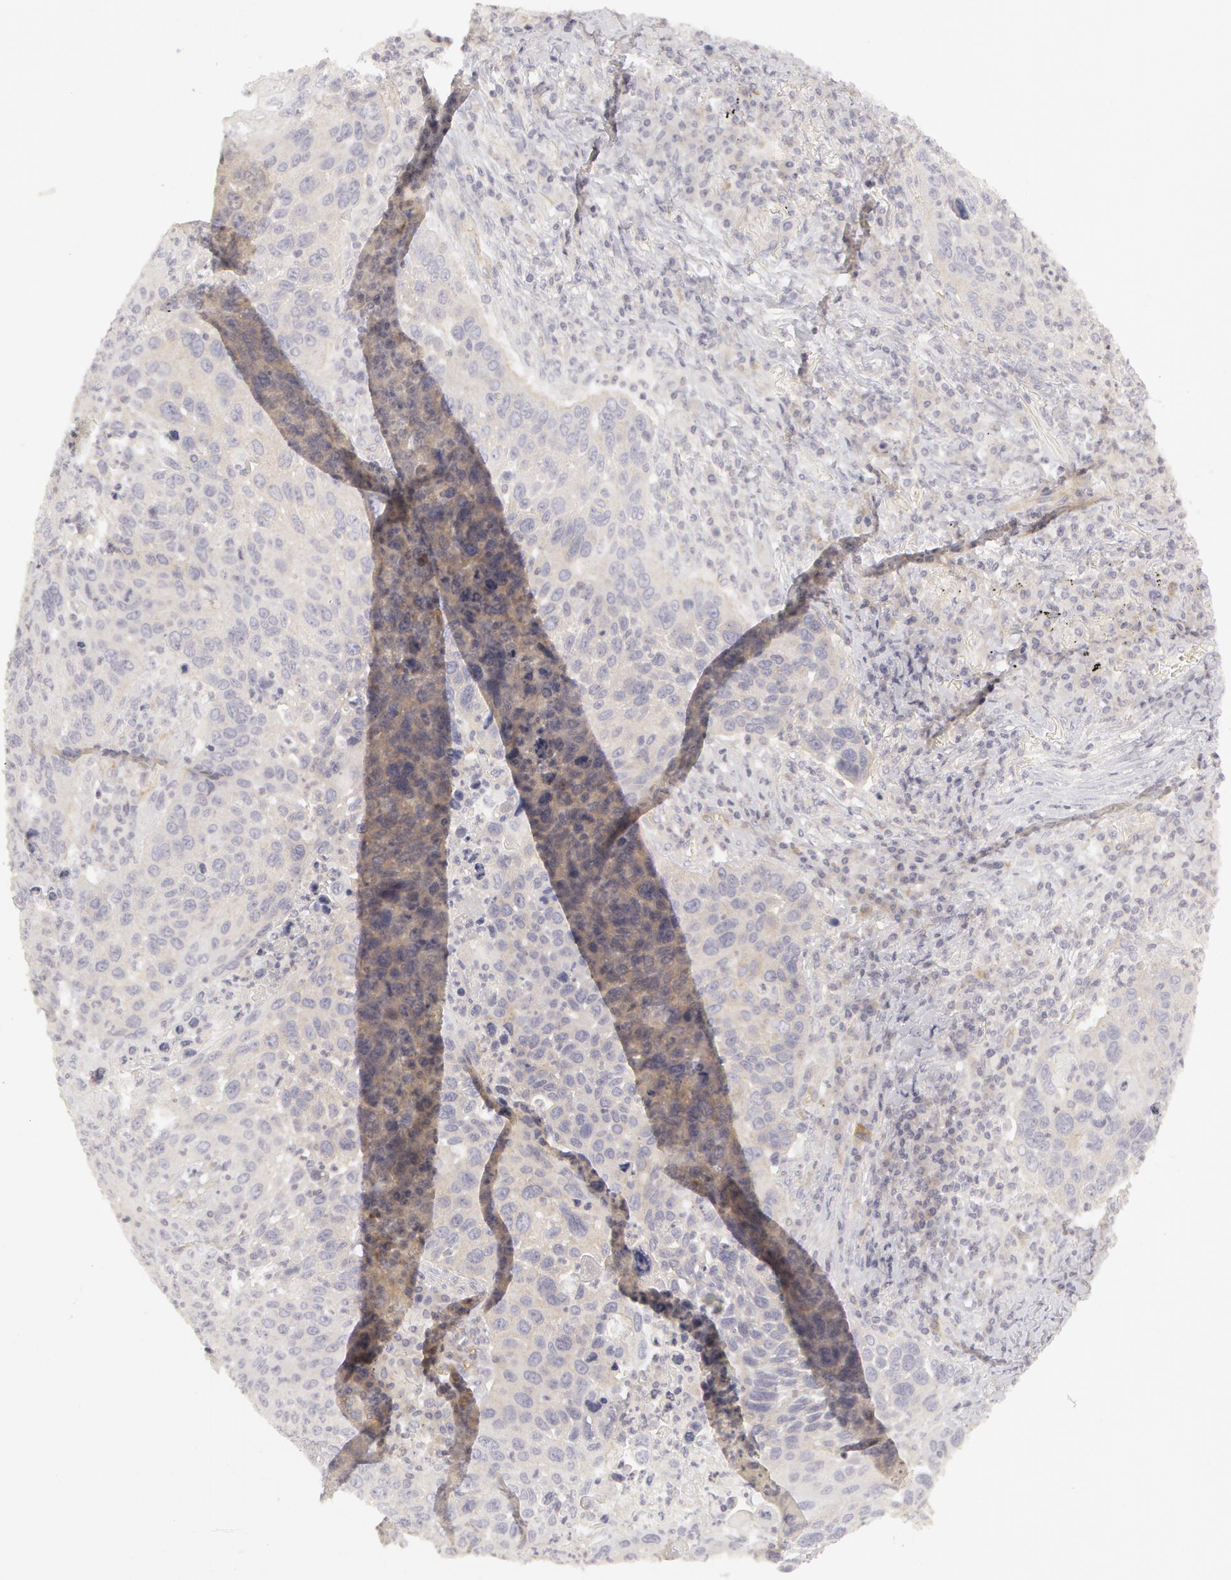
{"staining": {"intensity": "weak", "quantity": "25%-75%", "location": "cytoplasmic/membranous"}, "tissue": "lung cancer", "cell_type": "Tumor cells", "image_type": "cancer", "snomed": [{"axis": "morphology", "description": "Squamous cell carcinoma, NOS"}, {"axis": "topography", "description": "Lung"}], "caption": "Immunohistochemistry (IHC) (DAB (3,3'-diaminobenzidine)) staining of human squamous cell carcinoma (lung) shows weak cytoplasmic/membranous protein staining in about 25%-75% of tumor cells.", "gene": "ABCB1", "patient": {"sex": "male", "age": 68}}